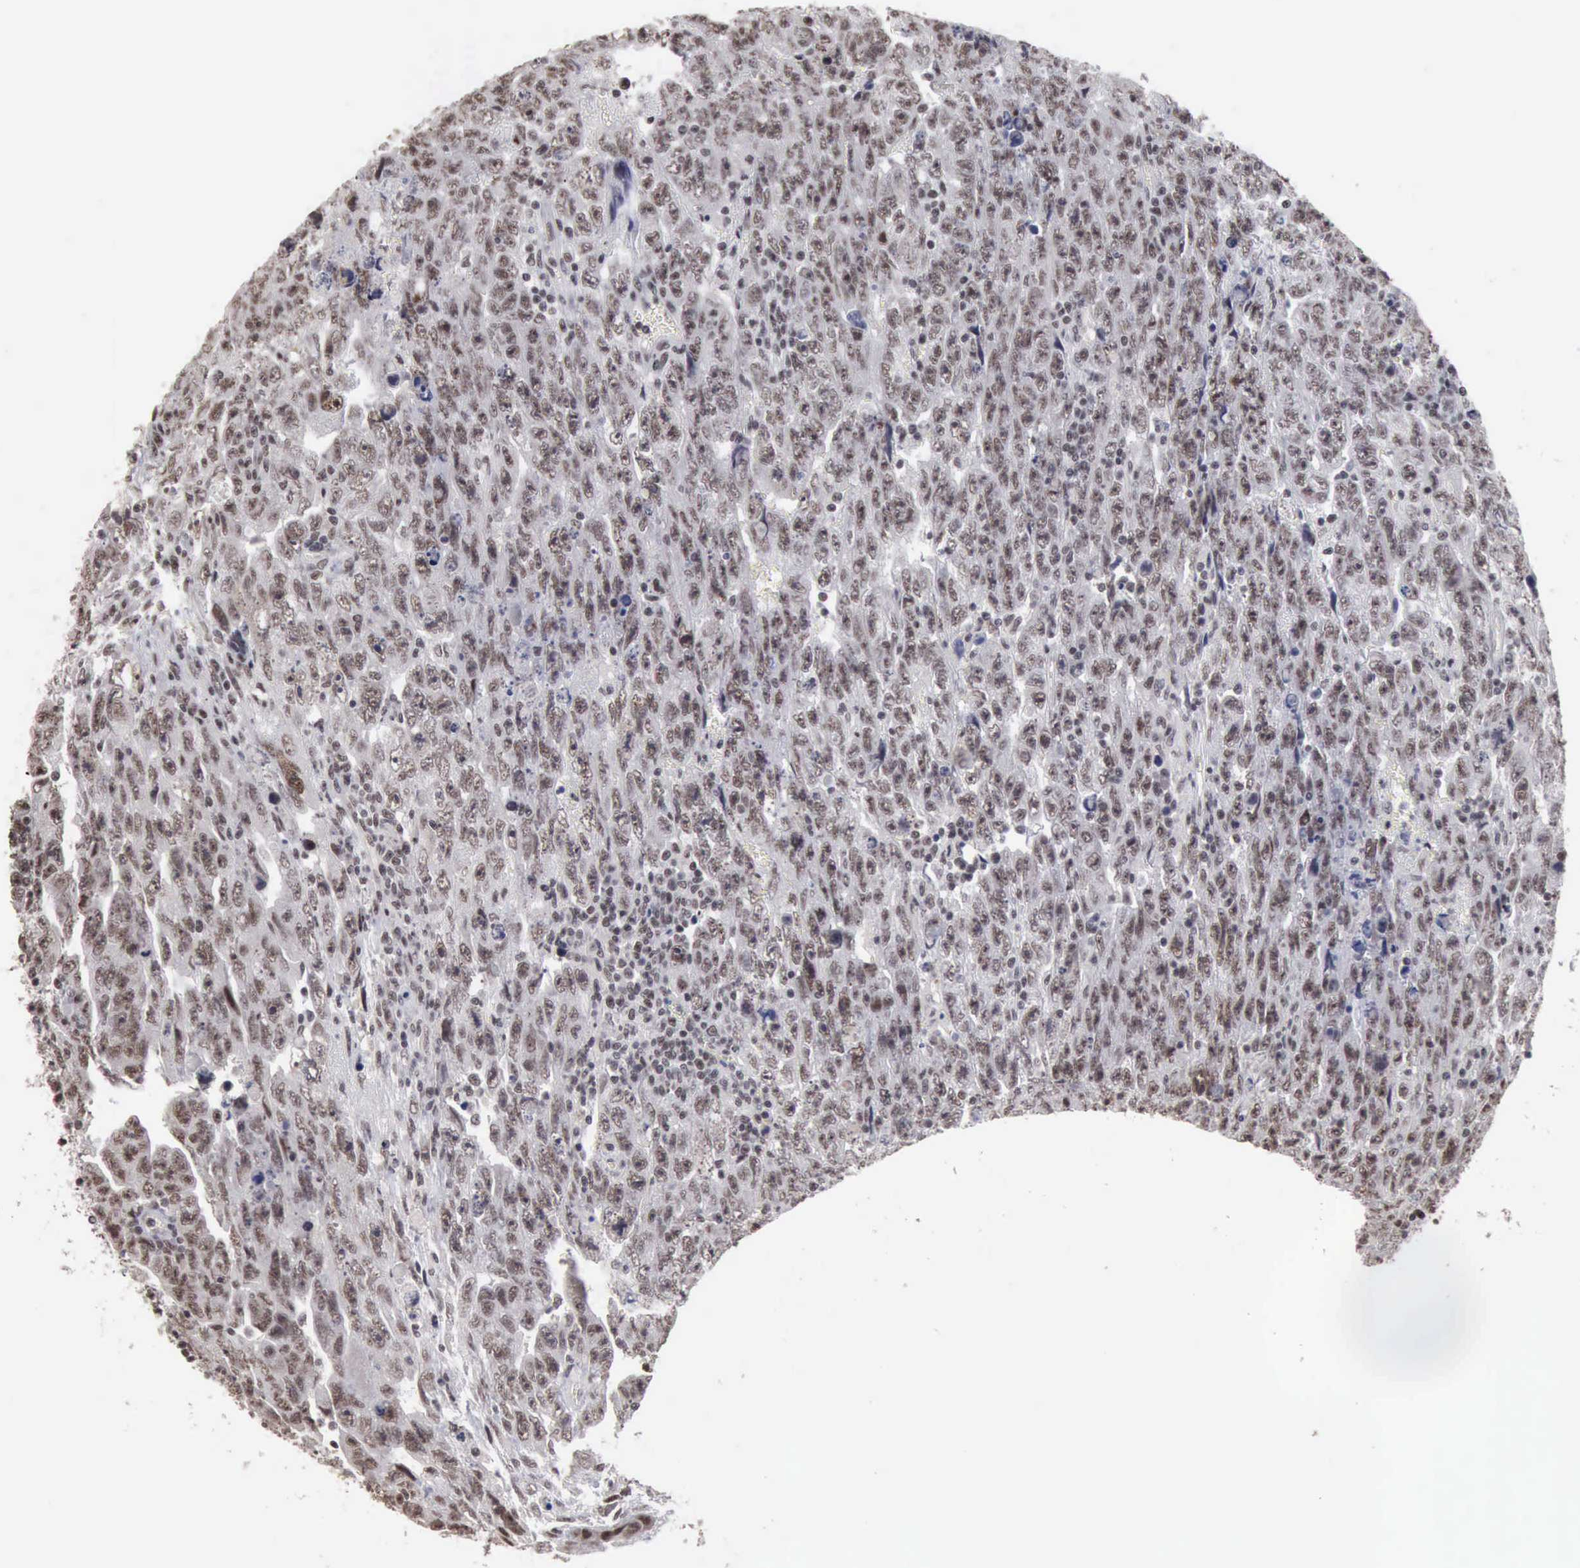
{"staining": {"intensity": "weak", "quantity": ">75%", "location": "nuclear"}, "tissue": "testis cancer", "cell_type": "Tumor cells", "image_type": "cancer", "snomed": [{"axis": "morphology", "description": "Carcinoma, Embryonal, NOS"}, {"axis": "topography", "description": "Testis"}], "caption": "Protein staining of testis embryonal carcinoma tissue reveals weak nuclear expression in approximately >75% of tumor cells.", "gene": "TAF1", "patient": {"sex": "male", "age": 28}}